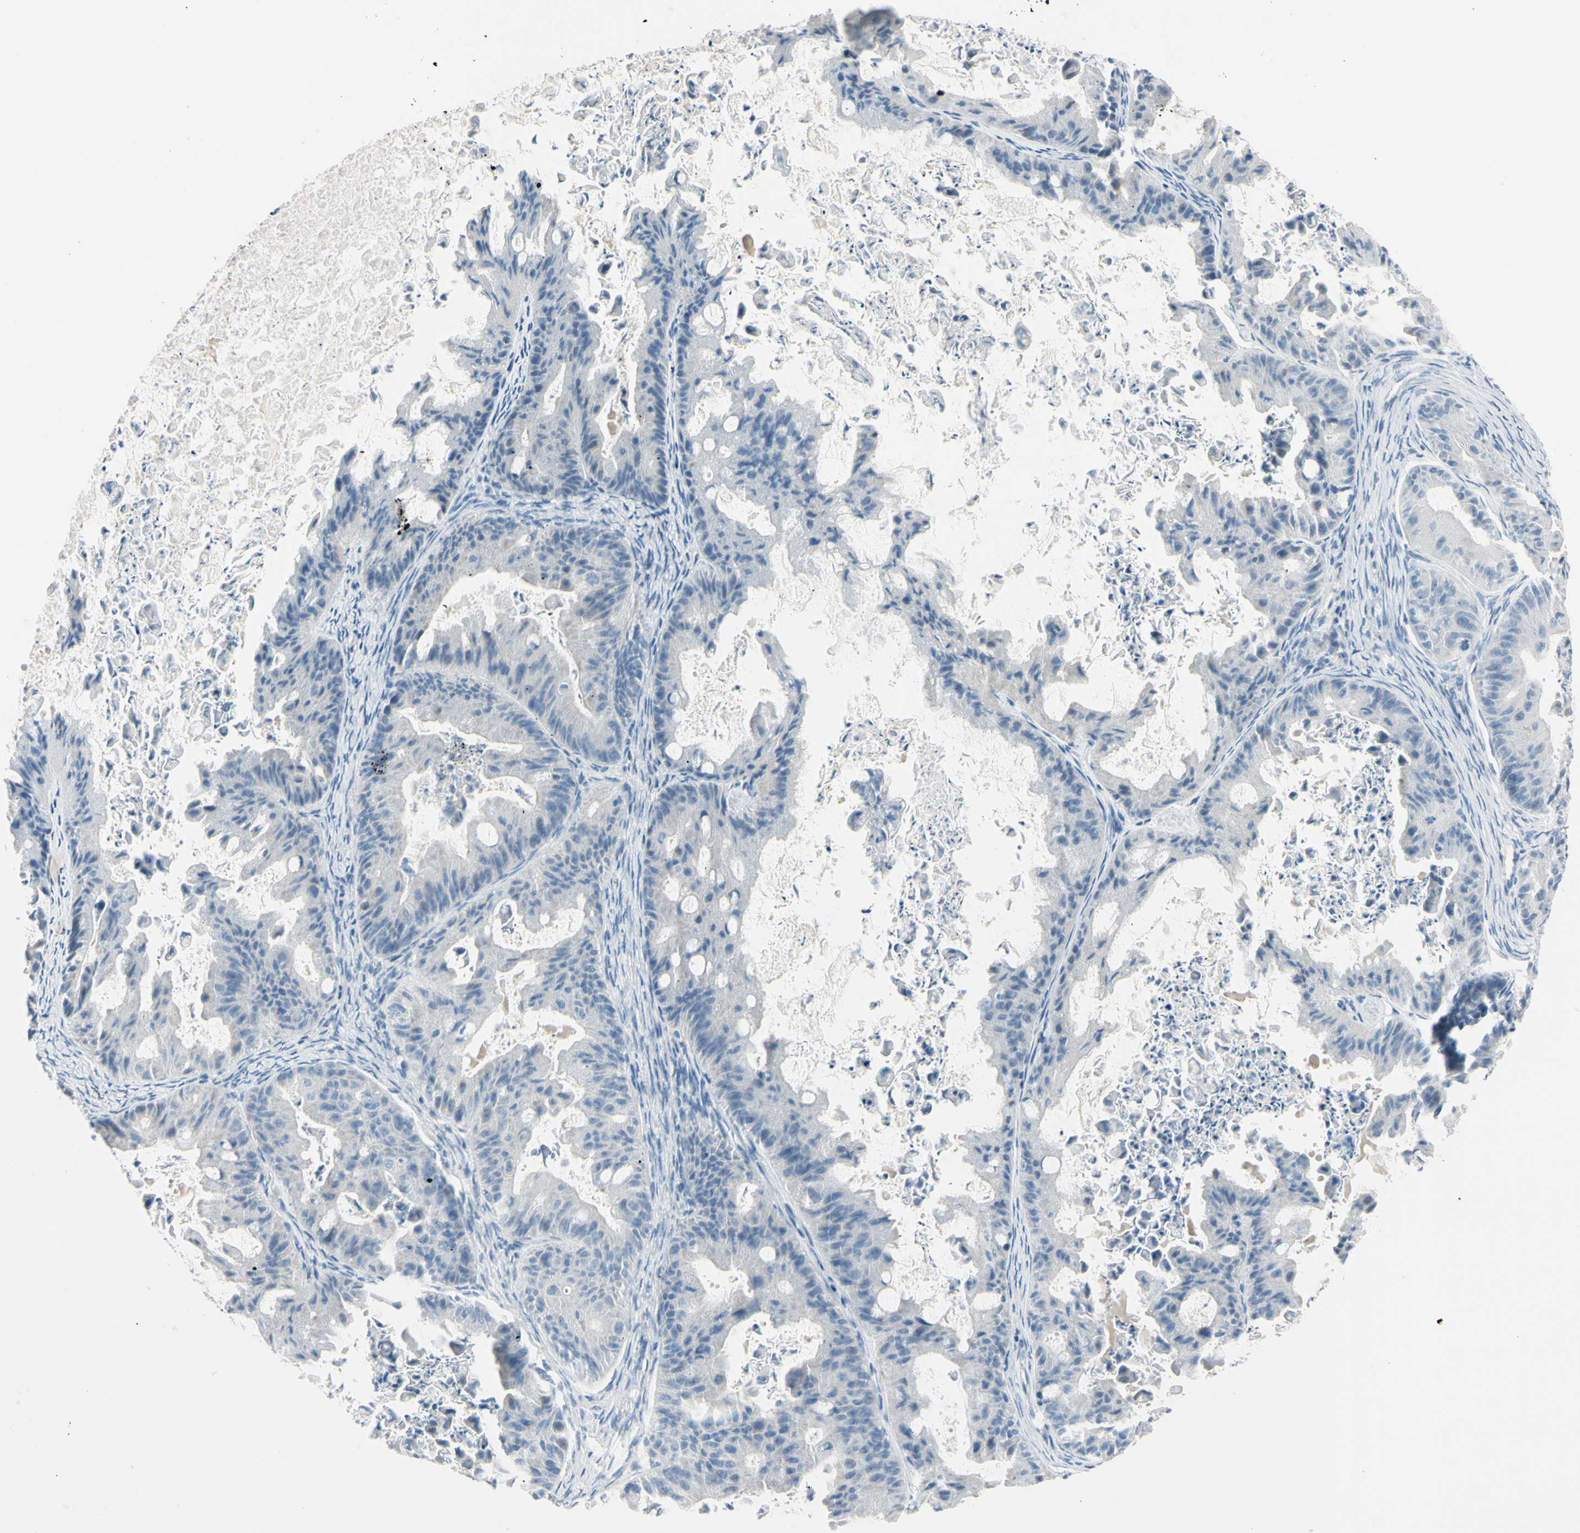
{"staining": {"intensity": "negative", "quantity": "none", "location": "none"}, "tissue": "ovarian cancer", "cell_type": "Tumor cells", "image_type": "cancer", "snomed": [{"axis": "morphology", "description": "Cystadenocarcinoma, mucinous, NOS"}, {"axis": "topography", "description": "Ovary"}], "caption": "Immunohistochemical staining of human ovarian cancer shows no significant staining in tumor cells.", "gene": "ASB9", "patient": {"sex": "female", "age": 37}}